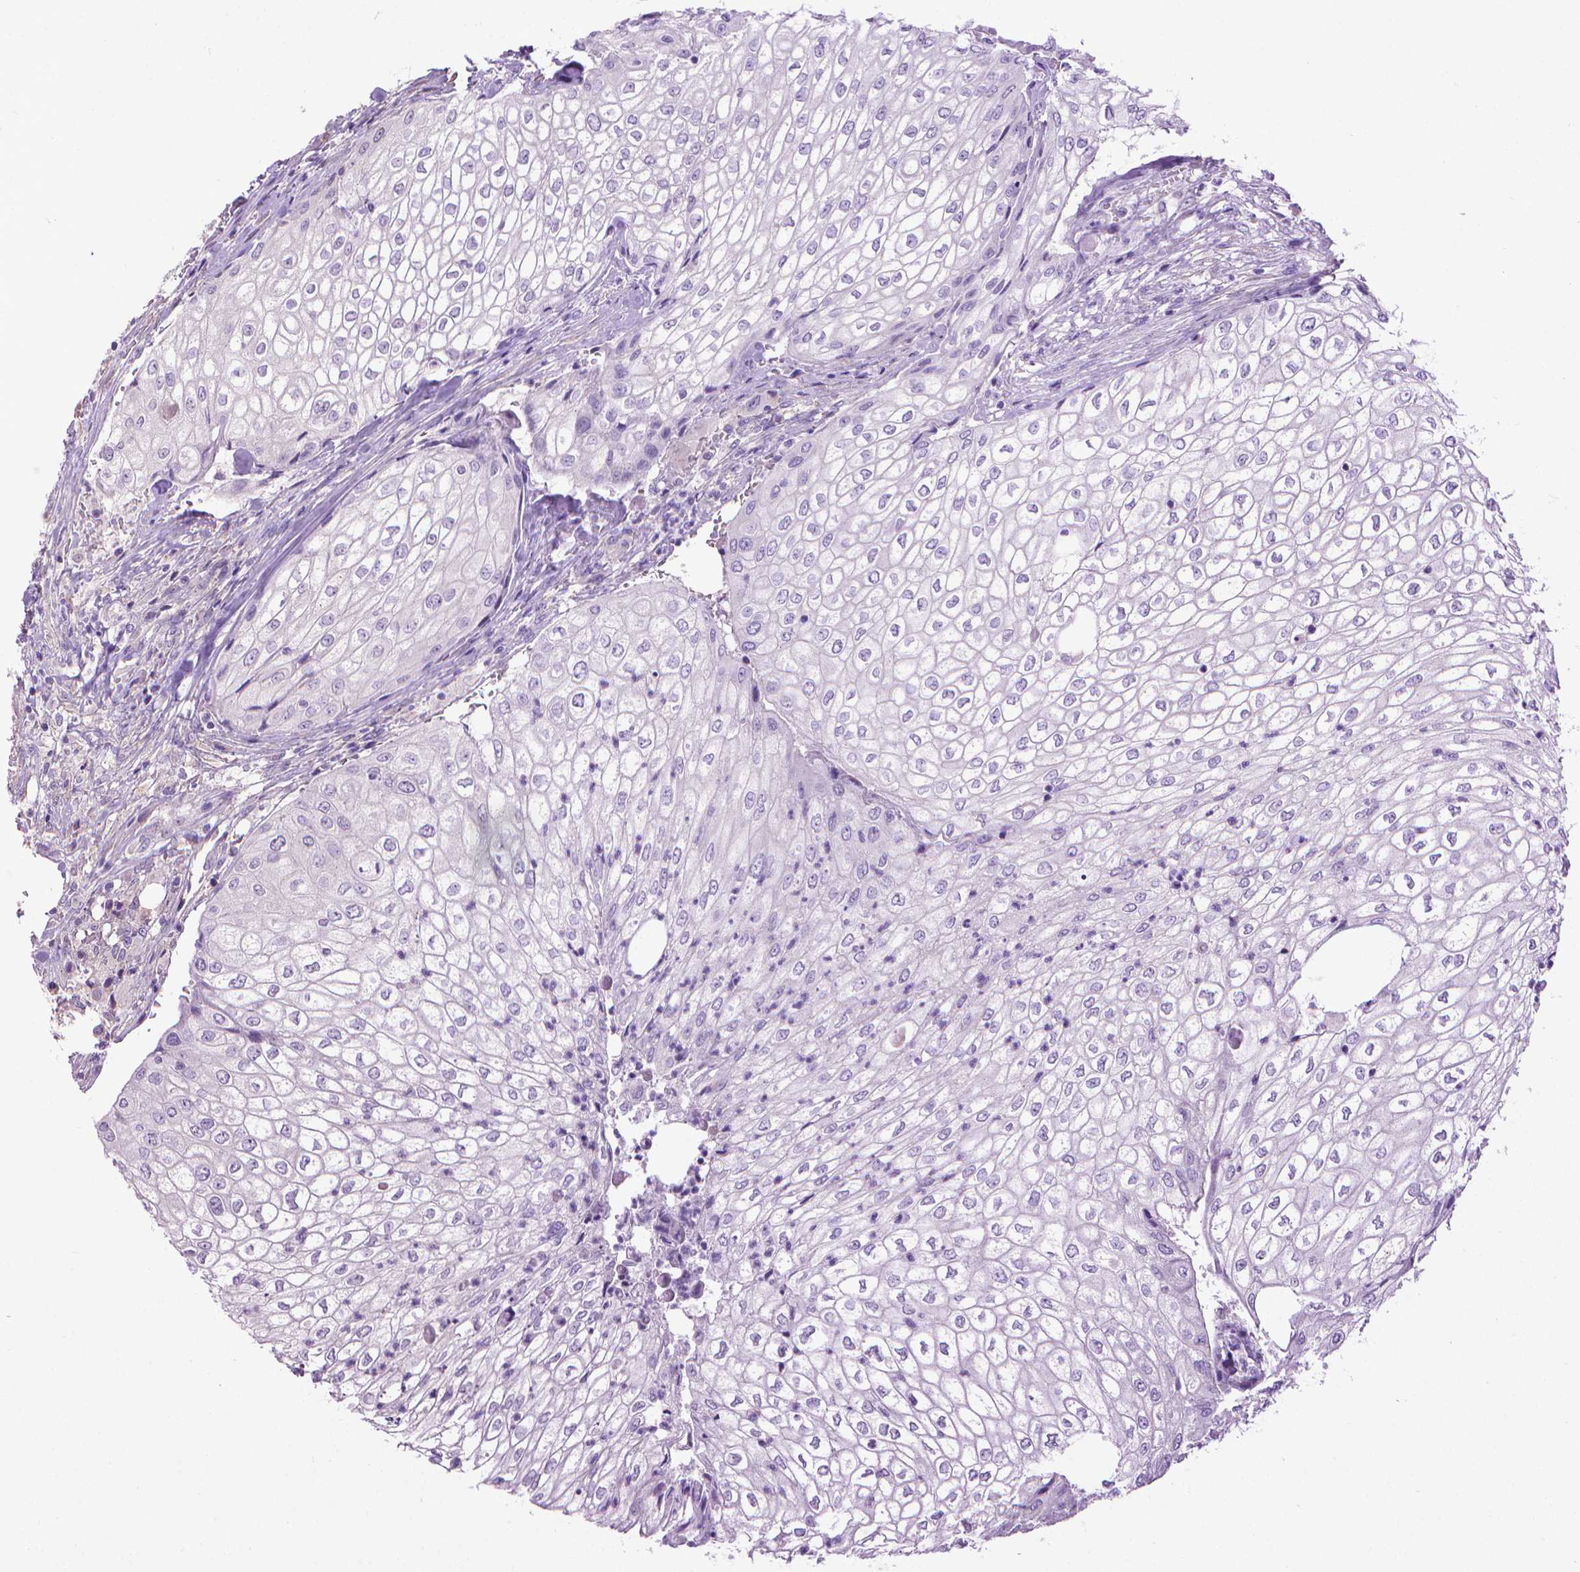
{"staining": {"intensity": "negative", "quantity": "none", "location": "none"}, "tissue": "urothelial cancer", "cell_type": "Tumor cells", "image_type": "cancer", "snomed": [{"axis": "morphology", "description": "Urothelial carcinoma, High grade"}, {"axis": "topography", "description": "Urinary bladder"}], "caption": "Tumor cells are negative for brown protein staining in urothelial cancer.", "gene": "AQP10", "patient": {"sex": "male", "age": 62}}